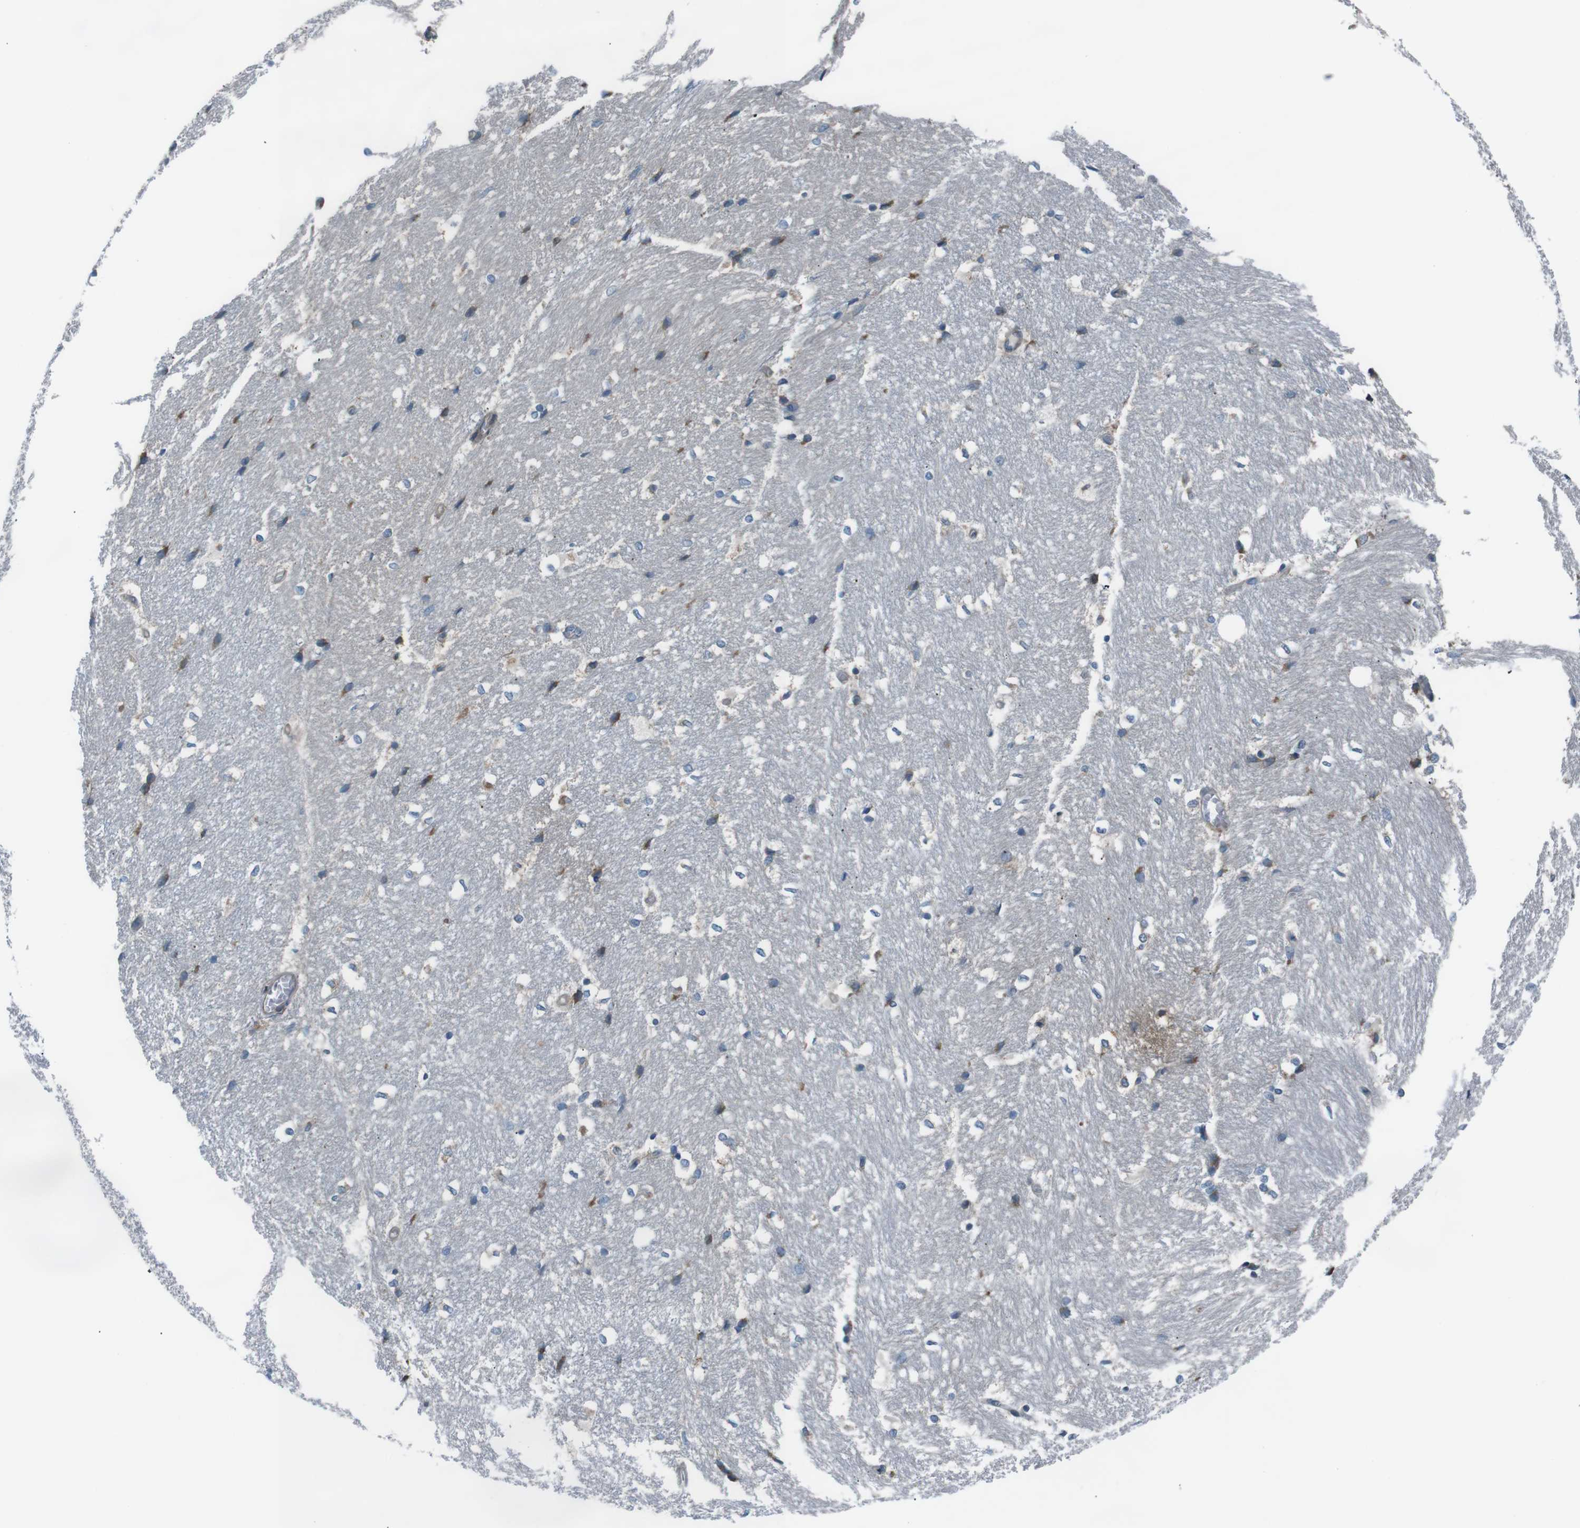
{"staining": {"intensity": "moderate", "quantity": "<25%", "location": "cytoplasmic/membranous"}, "tissue": "hippocampus", "cell_type": "Glial cells", "image_type": "normal", "snomed": [{"axis": "morphology", "description": "Normal tissue, NOS"}, {"axis": "topography", "description": "Hippocampus"}], "caption": "Immunohistochemistry (IHC) (DAB) staining of benign human hippocampus exhibits moderate cytoplasmic/membranous protein expression in approximately <25% of glial cells.", "gene": "SIGMAR1", "patient": {"sex": "female", "age": 19}}